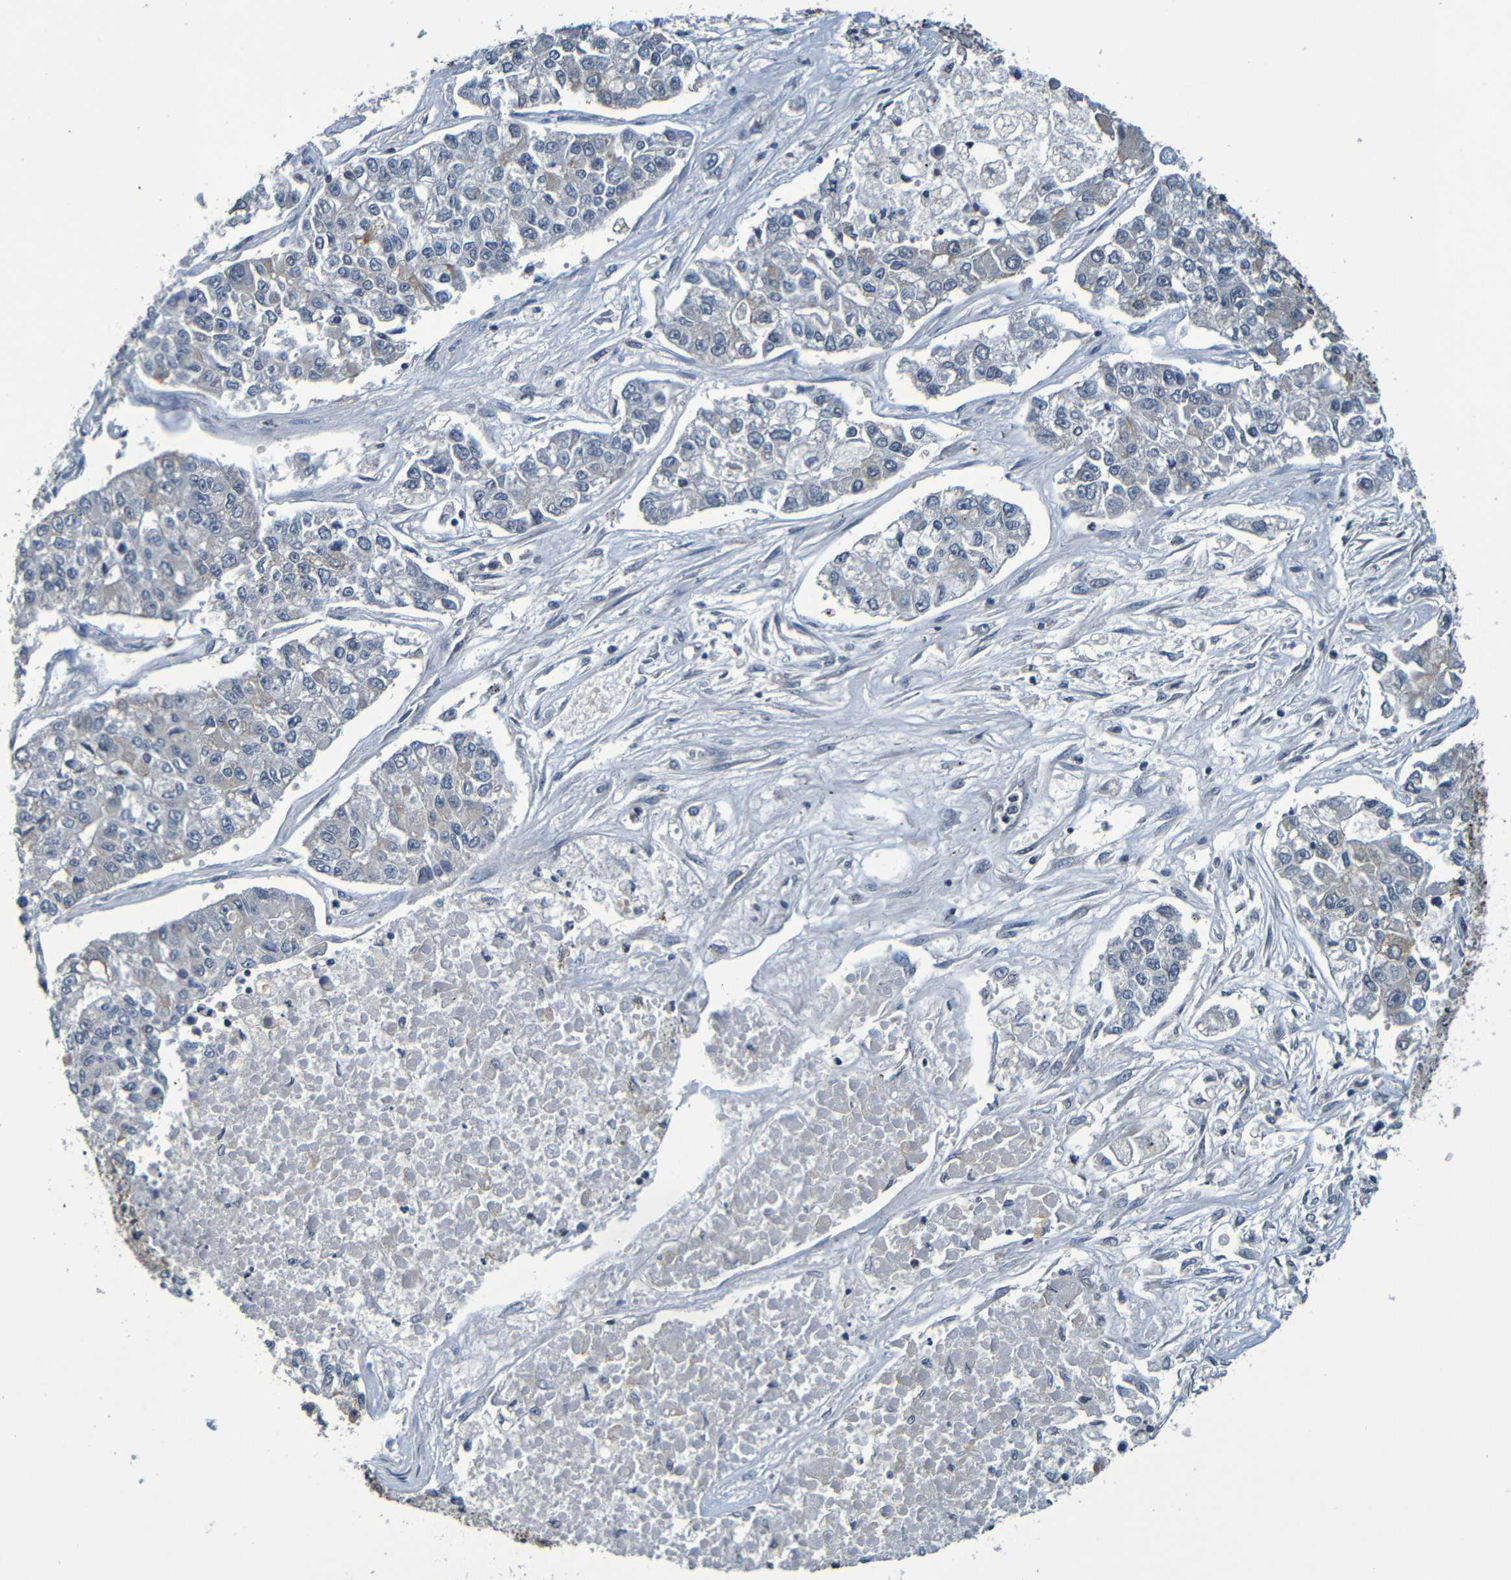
{"staining": {"intensity": "negative", "quantity": "none", "location": "none"}, "tissue": "lung cancer", "cell_type": "Tumor cells", "image_type": "cancer", "snomed": [{"axis": "morphology", "description": "Adenocarcinoma, NOS"}, {"axis": "topography", "description": "Lung"}], "caption": "The photomicrograph reveals no significant positivity in tumor cells of adenocarcinoma (lung). (Immunohistochemistry, brightfield microscopy, high magnification).", "gene": "C3AR1", "patient": {"sex": "male", "age": 49}}